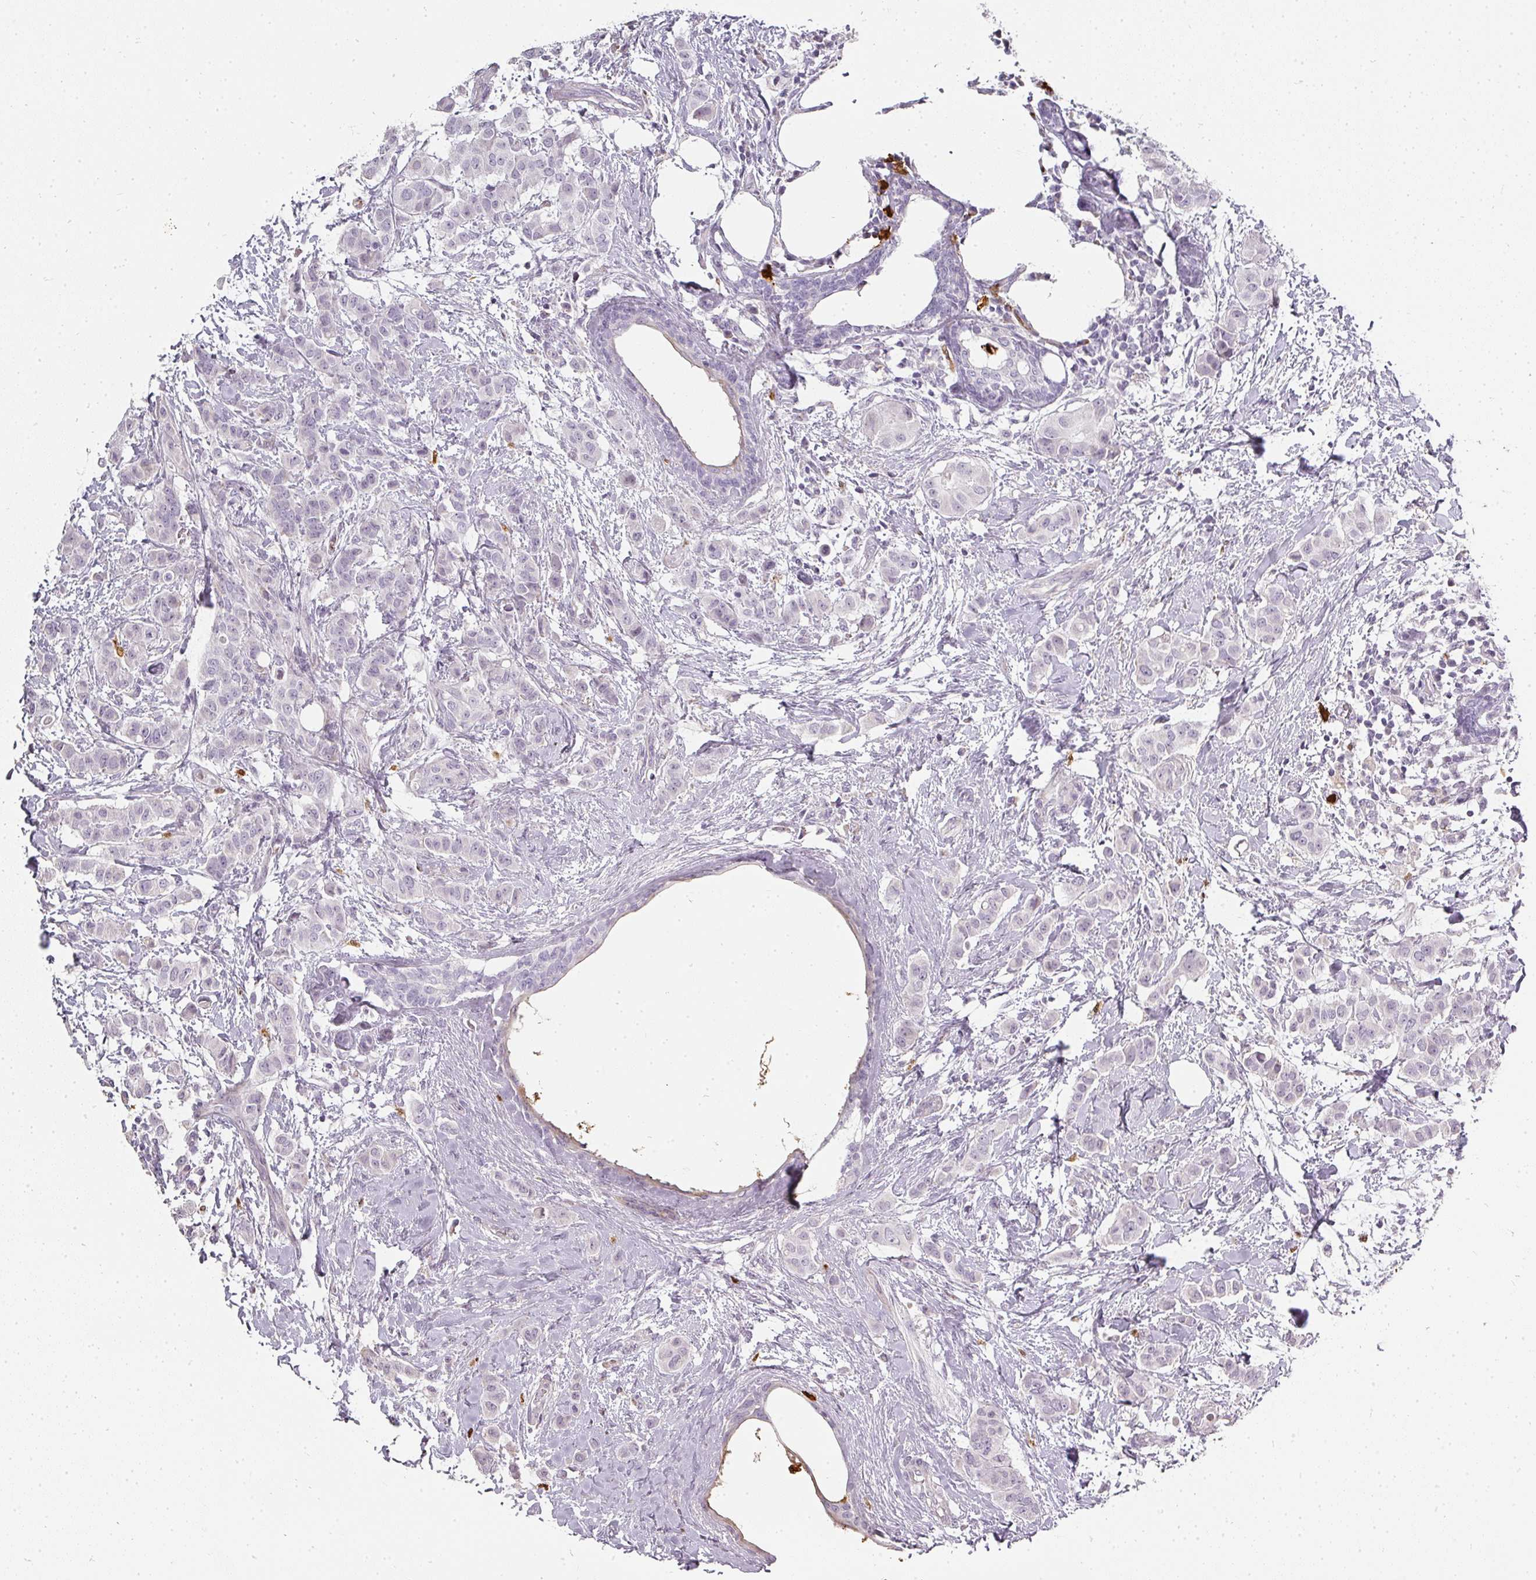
{"staining": {"intensity": "negative", "quantity": "none", "location": "none"}, "tissue": "breast cancer", "cell_type": "Tumor cells", "image_type": "cancer", "snomed": [{"axis": "morphology", "description": "Duct carcinoma"}, {"axis": "topography", "description": "Breast"}], "caption": "High power microscopy micrograph of an immunohistochemistry histopathology image of breast cancer, revealing no significant positivity in tumor cells. Brightfield microscopy of IHC stained with DAB (brown) and hematoxylin (blue), captured at high magnification.", "gene": "BIK", "patient": {"sex": "female", "age": 40}}